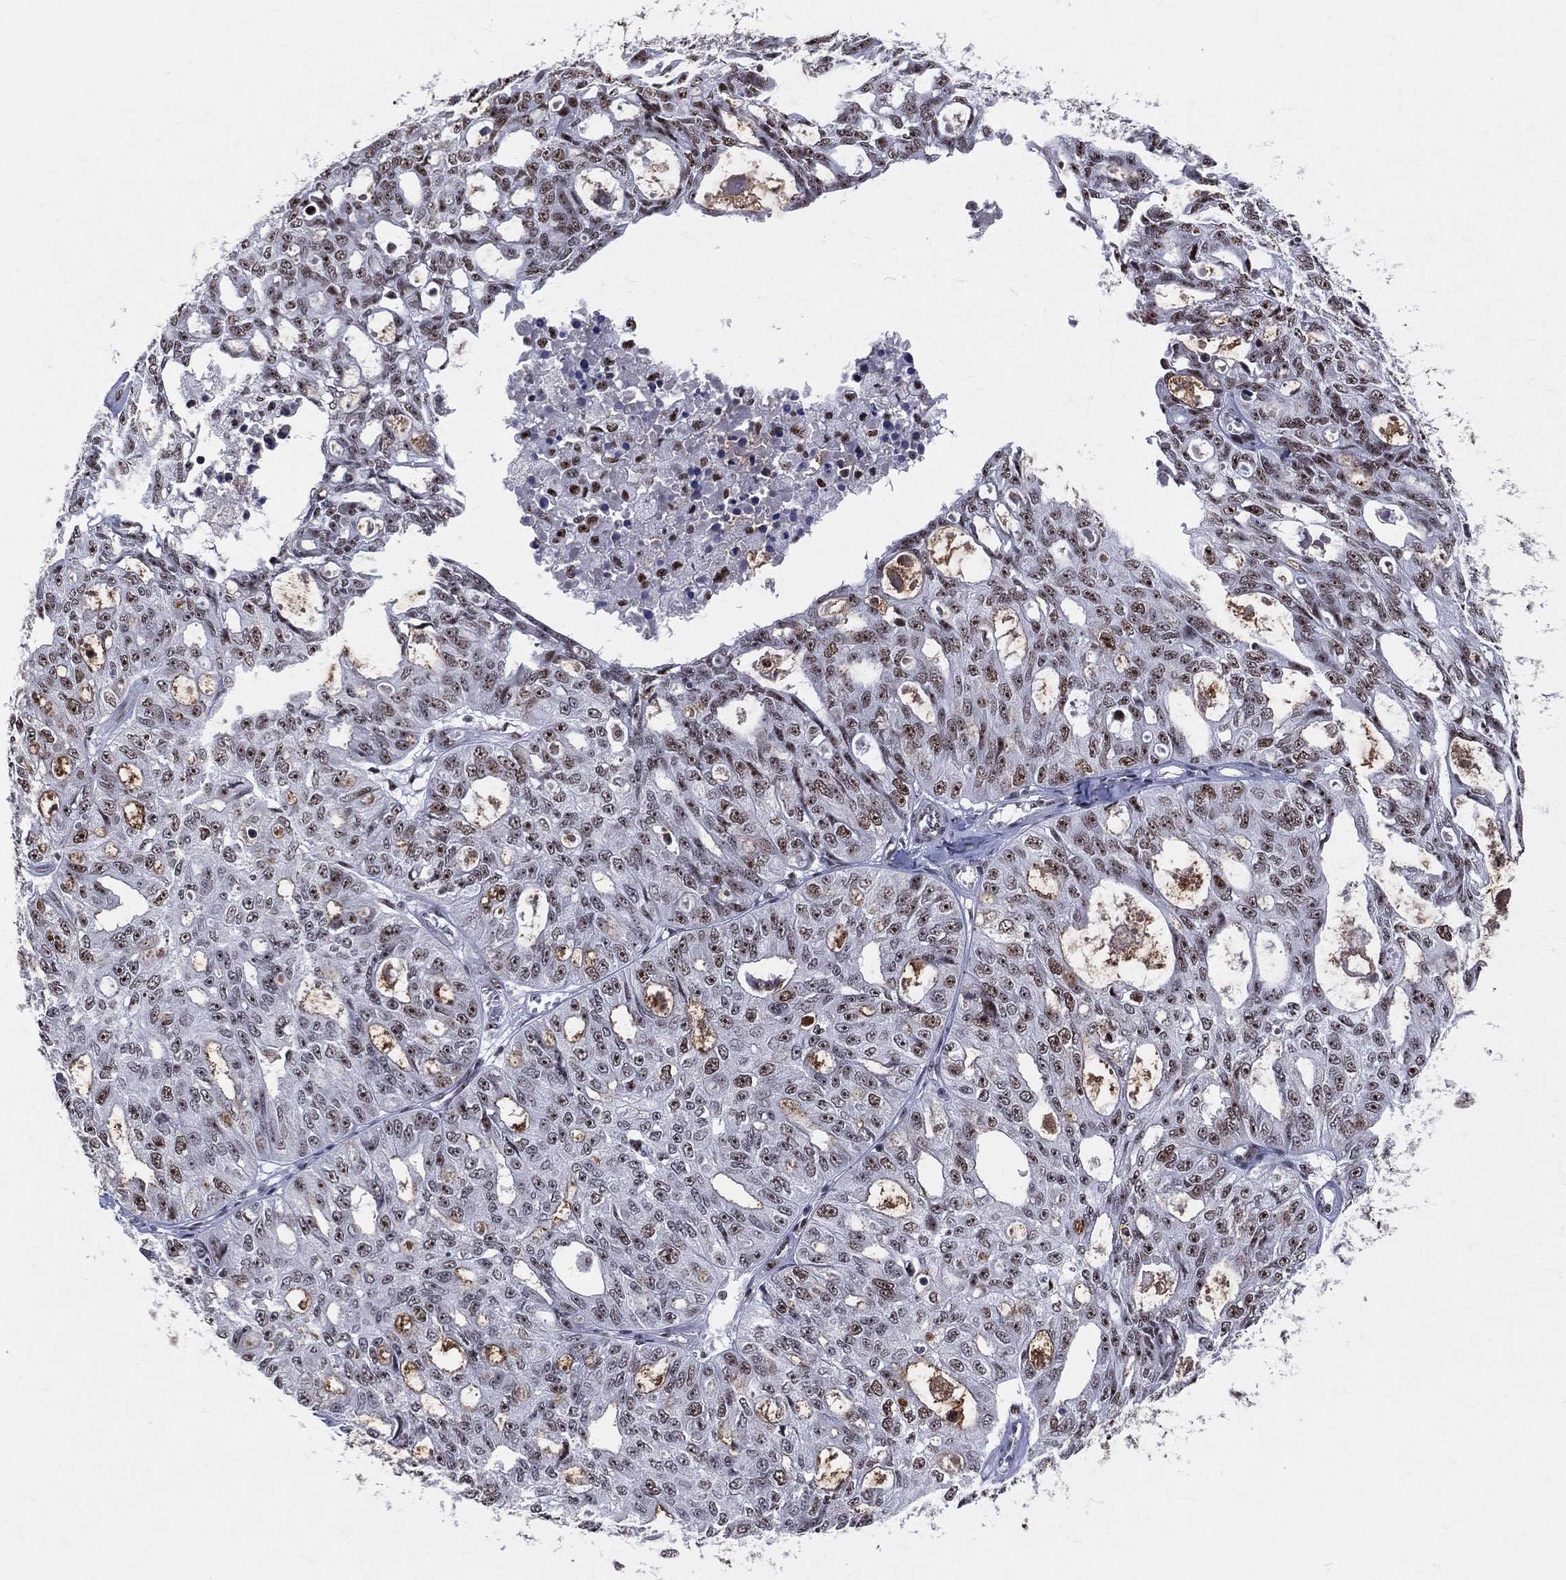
{"staining": {"intensity": "moderate", "quantity": "25%-75%", "location": "nuclear"}, "tissue": "ovarian cancer", "cell_type": "Tumor cells", "image_type": "cancer", "snomed": [{"axis": "morphology", "description": "Carcinoma, endometroid"}, {"axis": "topography", "description": "Ovary"}], "caption": "IHC of endometroid carcinoma (ovarian) exhibits medium levels of moderate nuclear positivity in approximately 25%-75% of tumor cells.", "gene": "CDK7", "patient": {"sex": "female", "age": 65}}